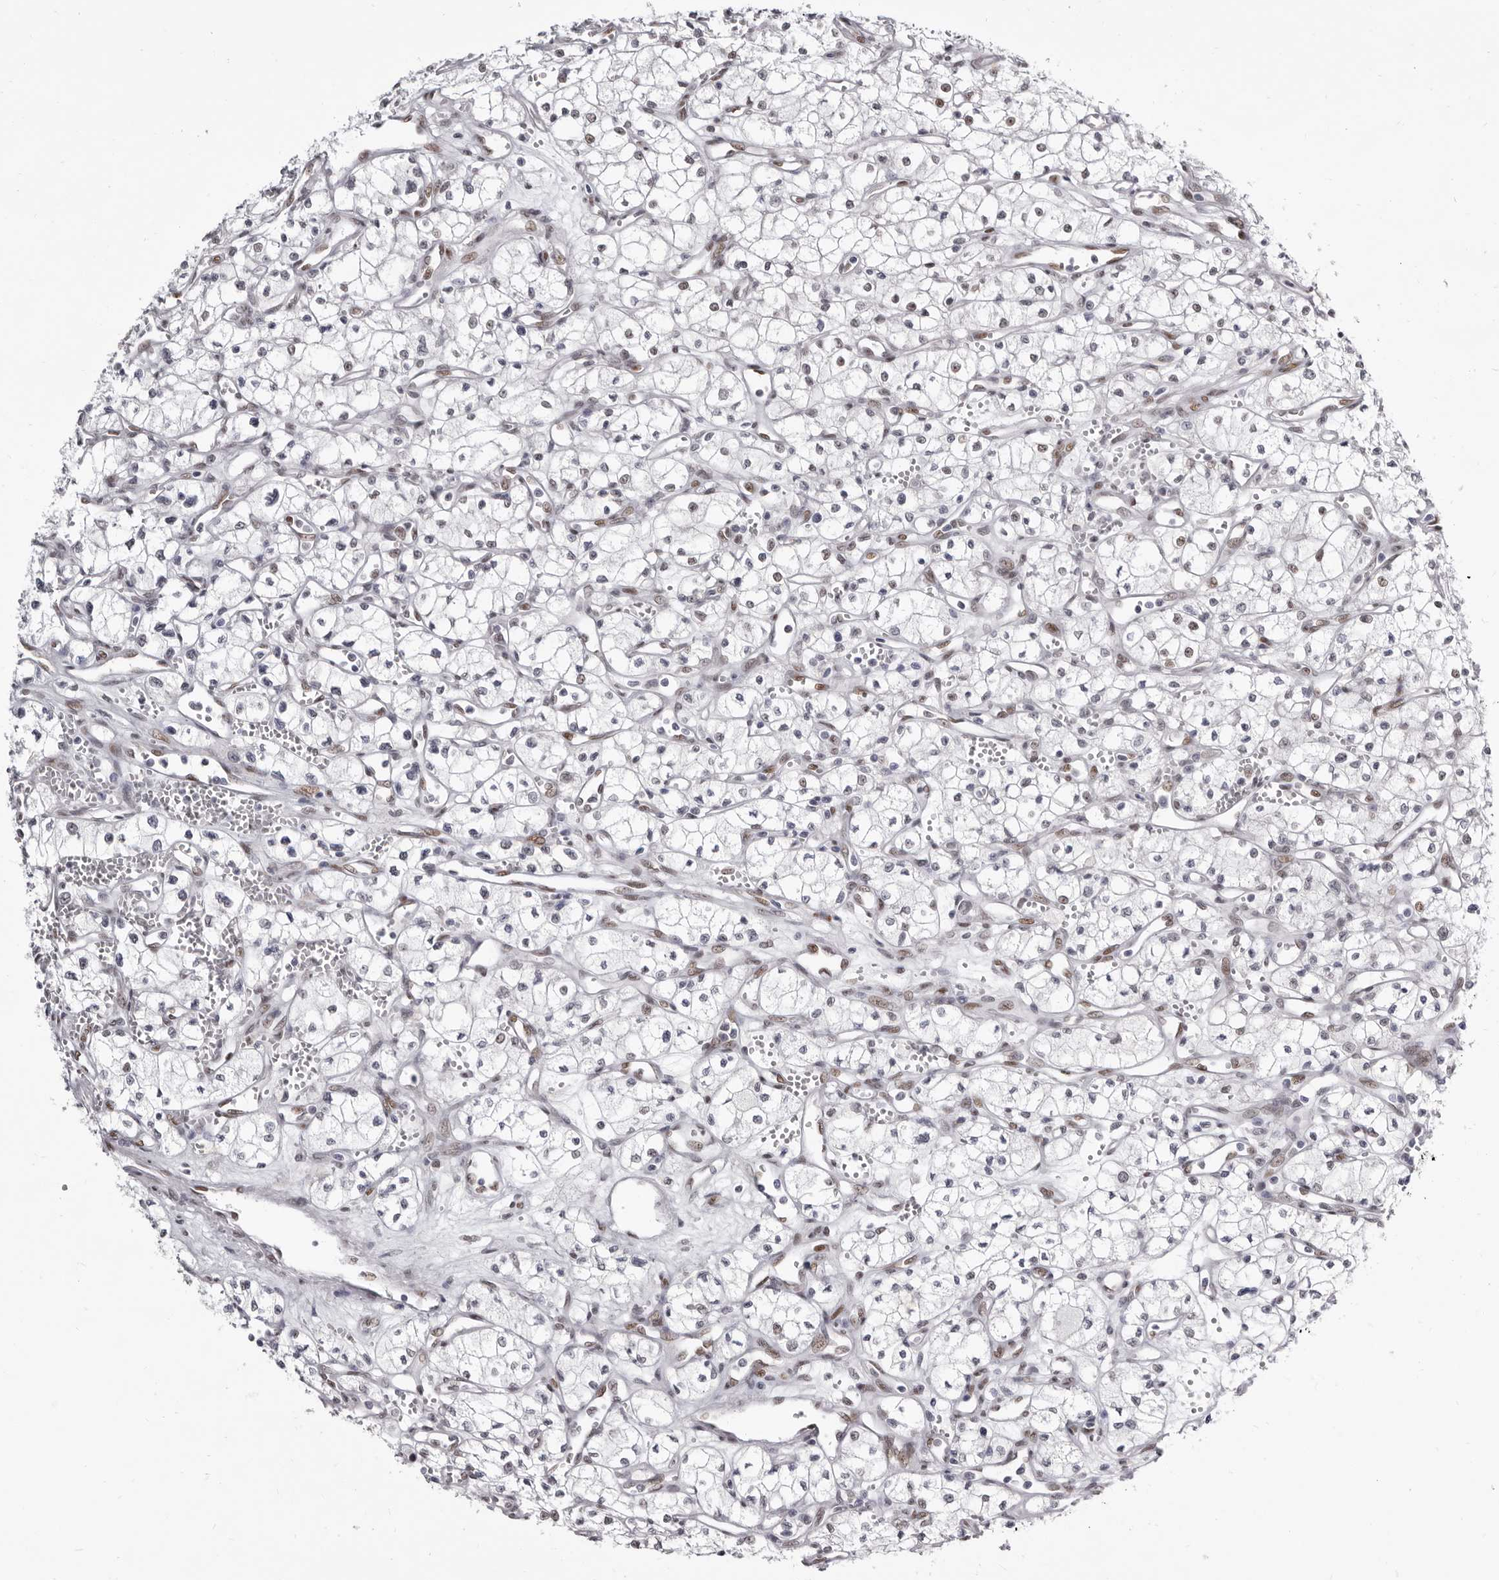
{"staining": {"intensity": "negative", "quantity": "none", "location": "none"}, "tissue": "renal cancer", "cell_type": "Tumor cells", "image_type": "cancer", "snomed": [{"axis": "morphology", "description": "Adenocarcinoma, NOS"}, {"axis": "topography", "description": "Kidney"}], "caption": "The histopathology image demonstrates no significant staining in tumor cells of renal cancer (adenocarcinoma).", "gene": "ZNF326", "patient": {"sex": "male", "age": 59}}